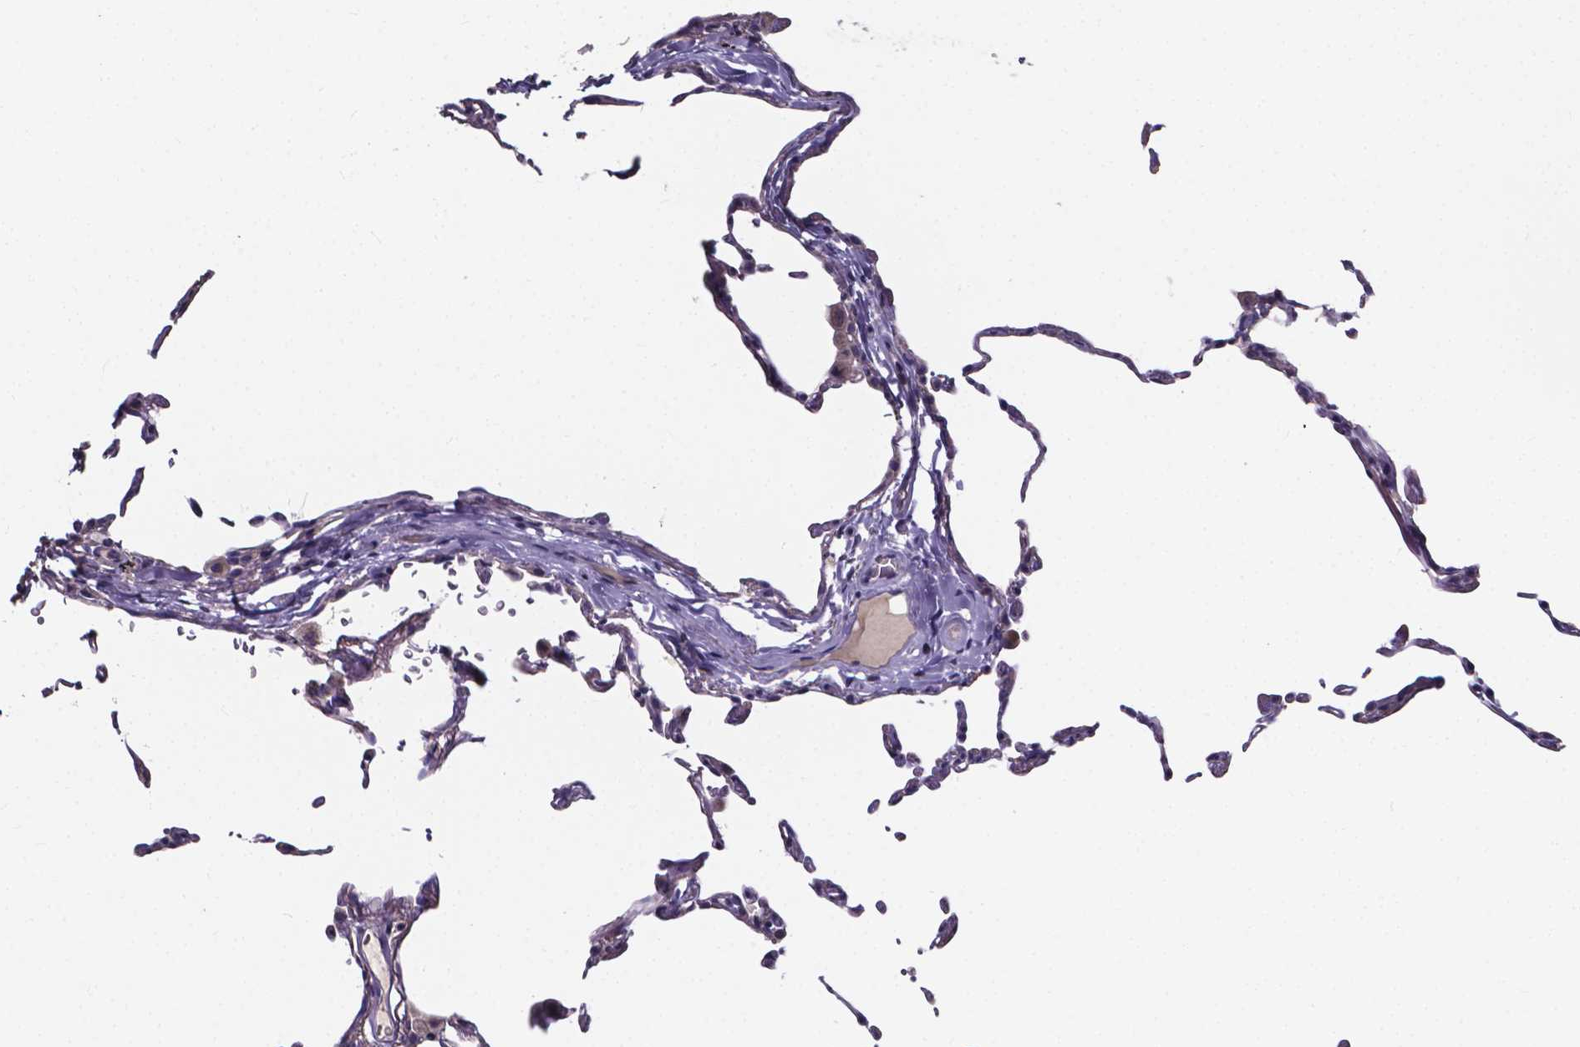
{"staining": {"intensity": "negative", "quantity": "none", "location": "none"}, "tissue": "lung", "cell_type": "Alveolar cells", "image_type": "normal", "snomed": [{"axis": "morphology", "description": "Normal tissue, NOS"}, {"axis": "topography", "description": "Lung"}], "caption": "Unremarkable lung was stained to show a protein in brown. There is no significant expression in alveolar cells. The staining was performed using DAB (3,3'-diaminobenzidine) to visualize the protein expression in brown, while the nuclei were stained in blue with hematoxylin (Magnification: 20x).", "gene": "SPOCD1", "patient": {"sex": "female", "age": 57}}